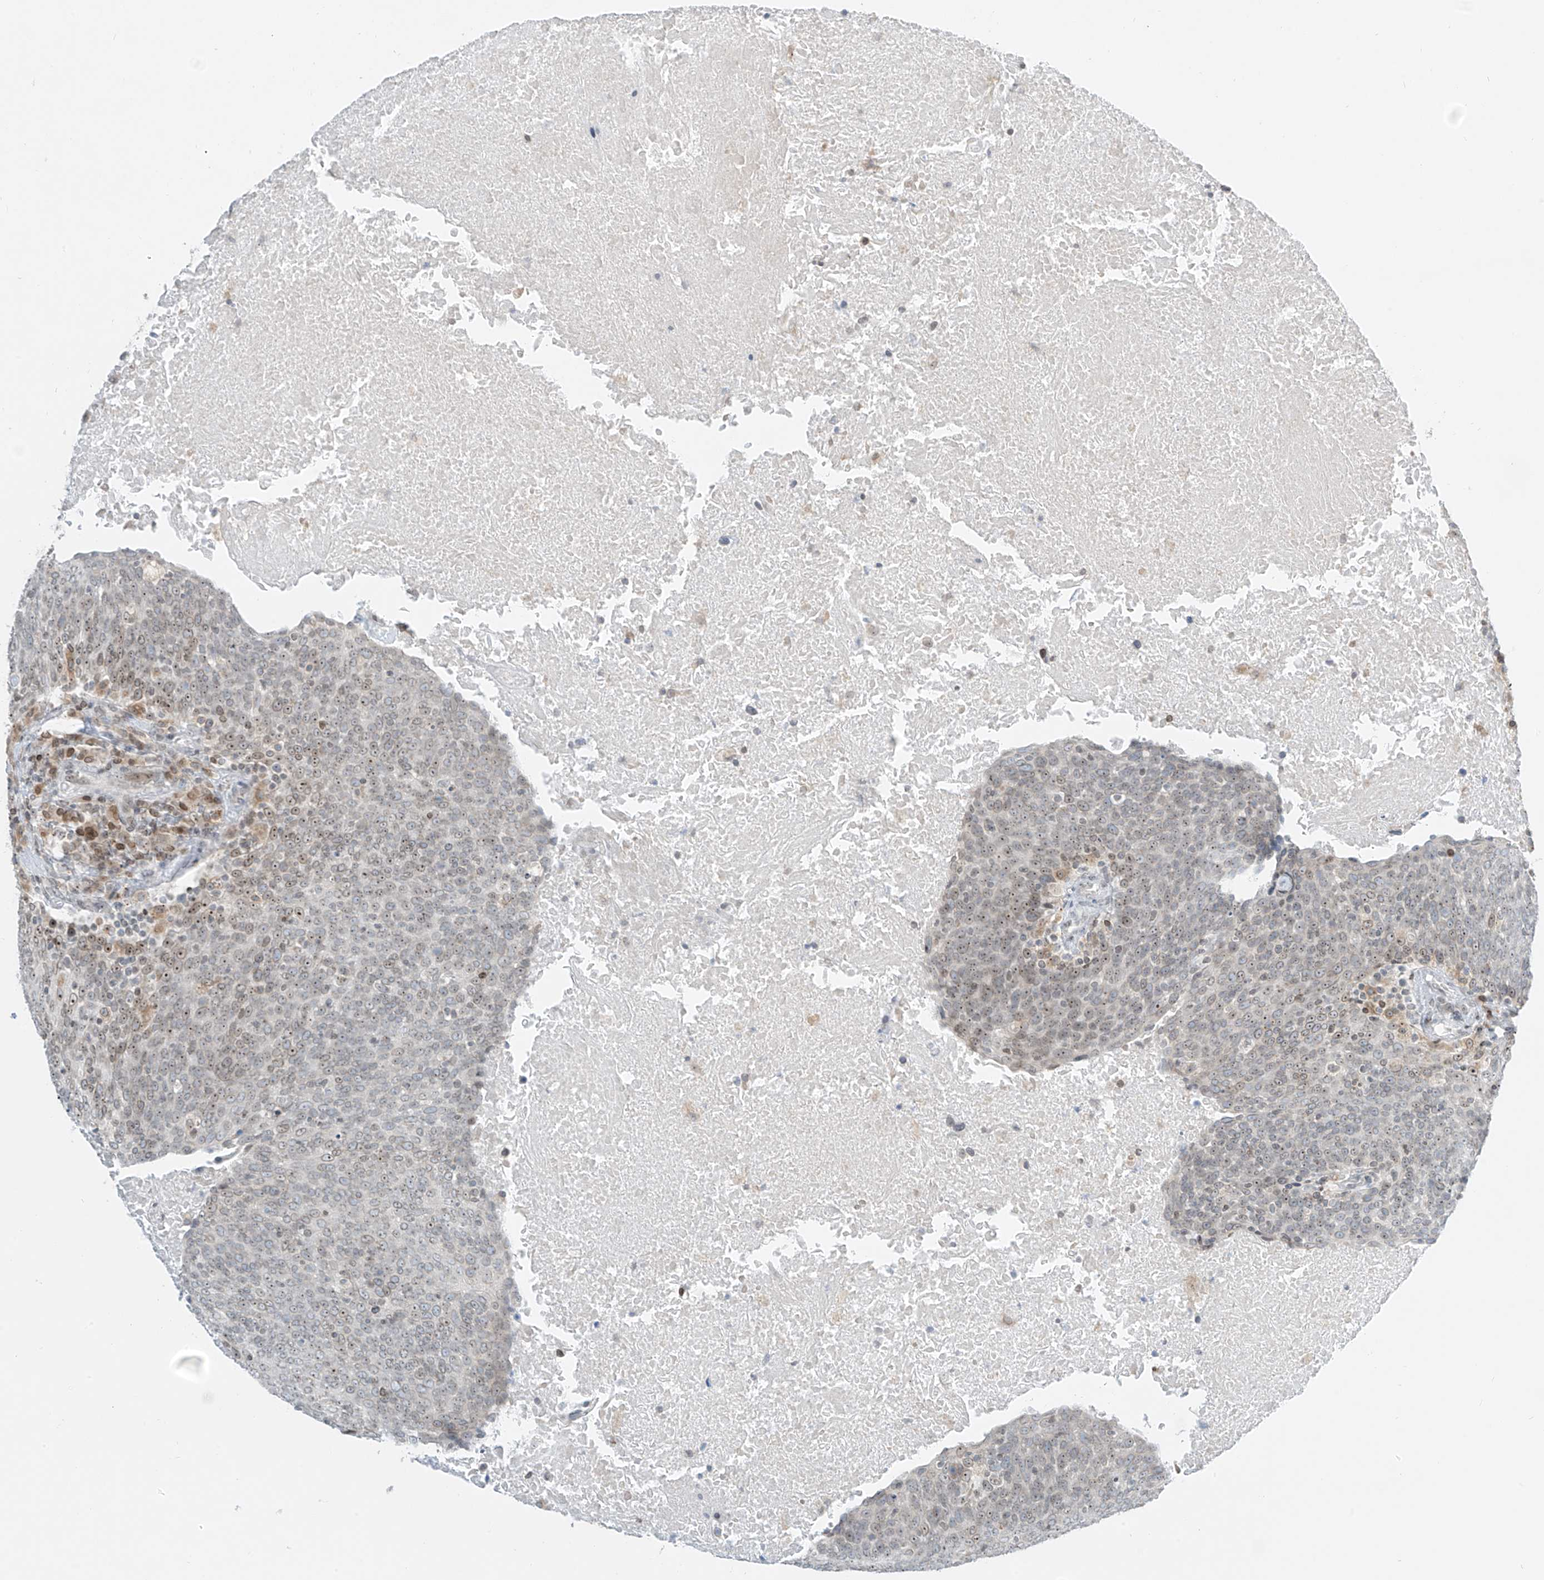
{"staining": {"intensity": "moderate", "quantity": "25%-75%", "location": "cytoplasmic/membranous,nuclear"}, "tissue": "head and neck cancer", "cell_type": "Tumor cells", "image_type": "cancer", "snomed": [{"axis": "morphology", "description": "Squamous cell carcinoma, NOS"}, {"axis": "morphology", "description": "Squamous cell carcinoma, metastatic, NOS"}, {"axis": "topography", "description": "Lymph node"}, {"axis": "topography", "description": "Head-Neck"}], "caption": "Head and neck cancer (squamous cell carcinoma) was stained to show a protein in brown. There is medium levels of moderate cytoplasmic/membranous and nuclear staining in about 25%-75% of tumor cells.", "gene": "SAMD15", "patient": {"sex": "male", "age": 62}}